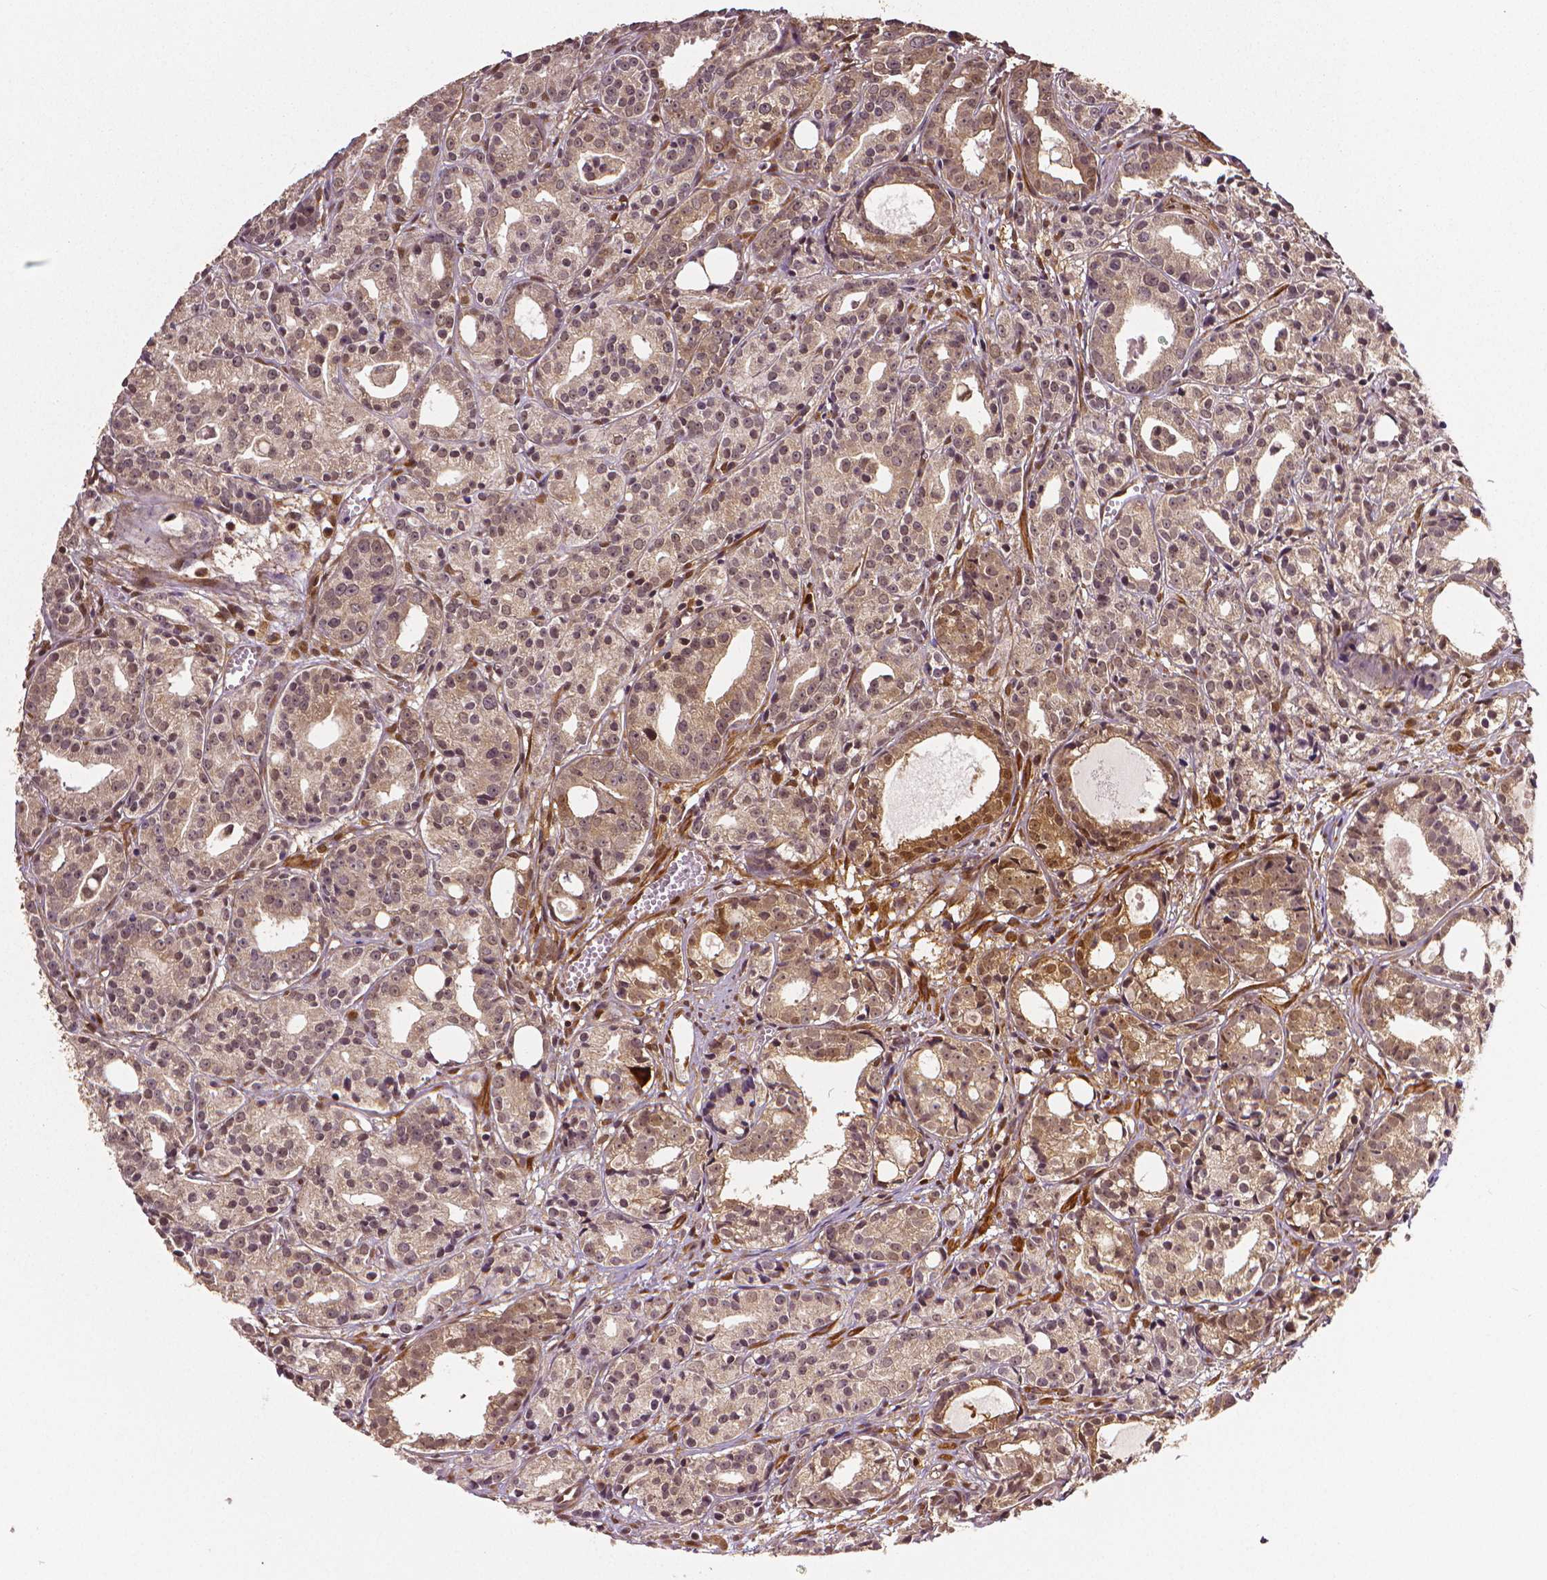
{"staining": {"intensity": "moderate", "quantity": "<25%", "location": "cytoplasmic/membranous"}, "tissue": "prostate cancer", "cell_type": "Tumor cells", "image_type": "cancer", "snomed": [{"axis": "morphology", "description": "Adenocarcinoma, Medium grade"}, {"axis": "topography", "description": "Prostate"}], "caption": "Prostate medium-grade adenocarcinoma stained for a protein (brown) reveals moderate cytoplasmic/membranous positive positivity in approximately <25% of tumor cells.", "gene": "STAT3", "patient": {"sex": "male", "age": 74}}